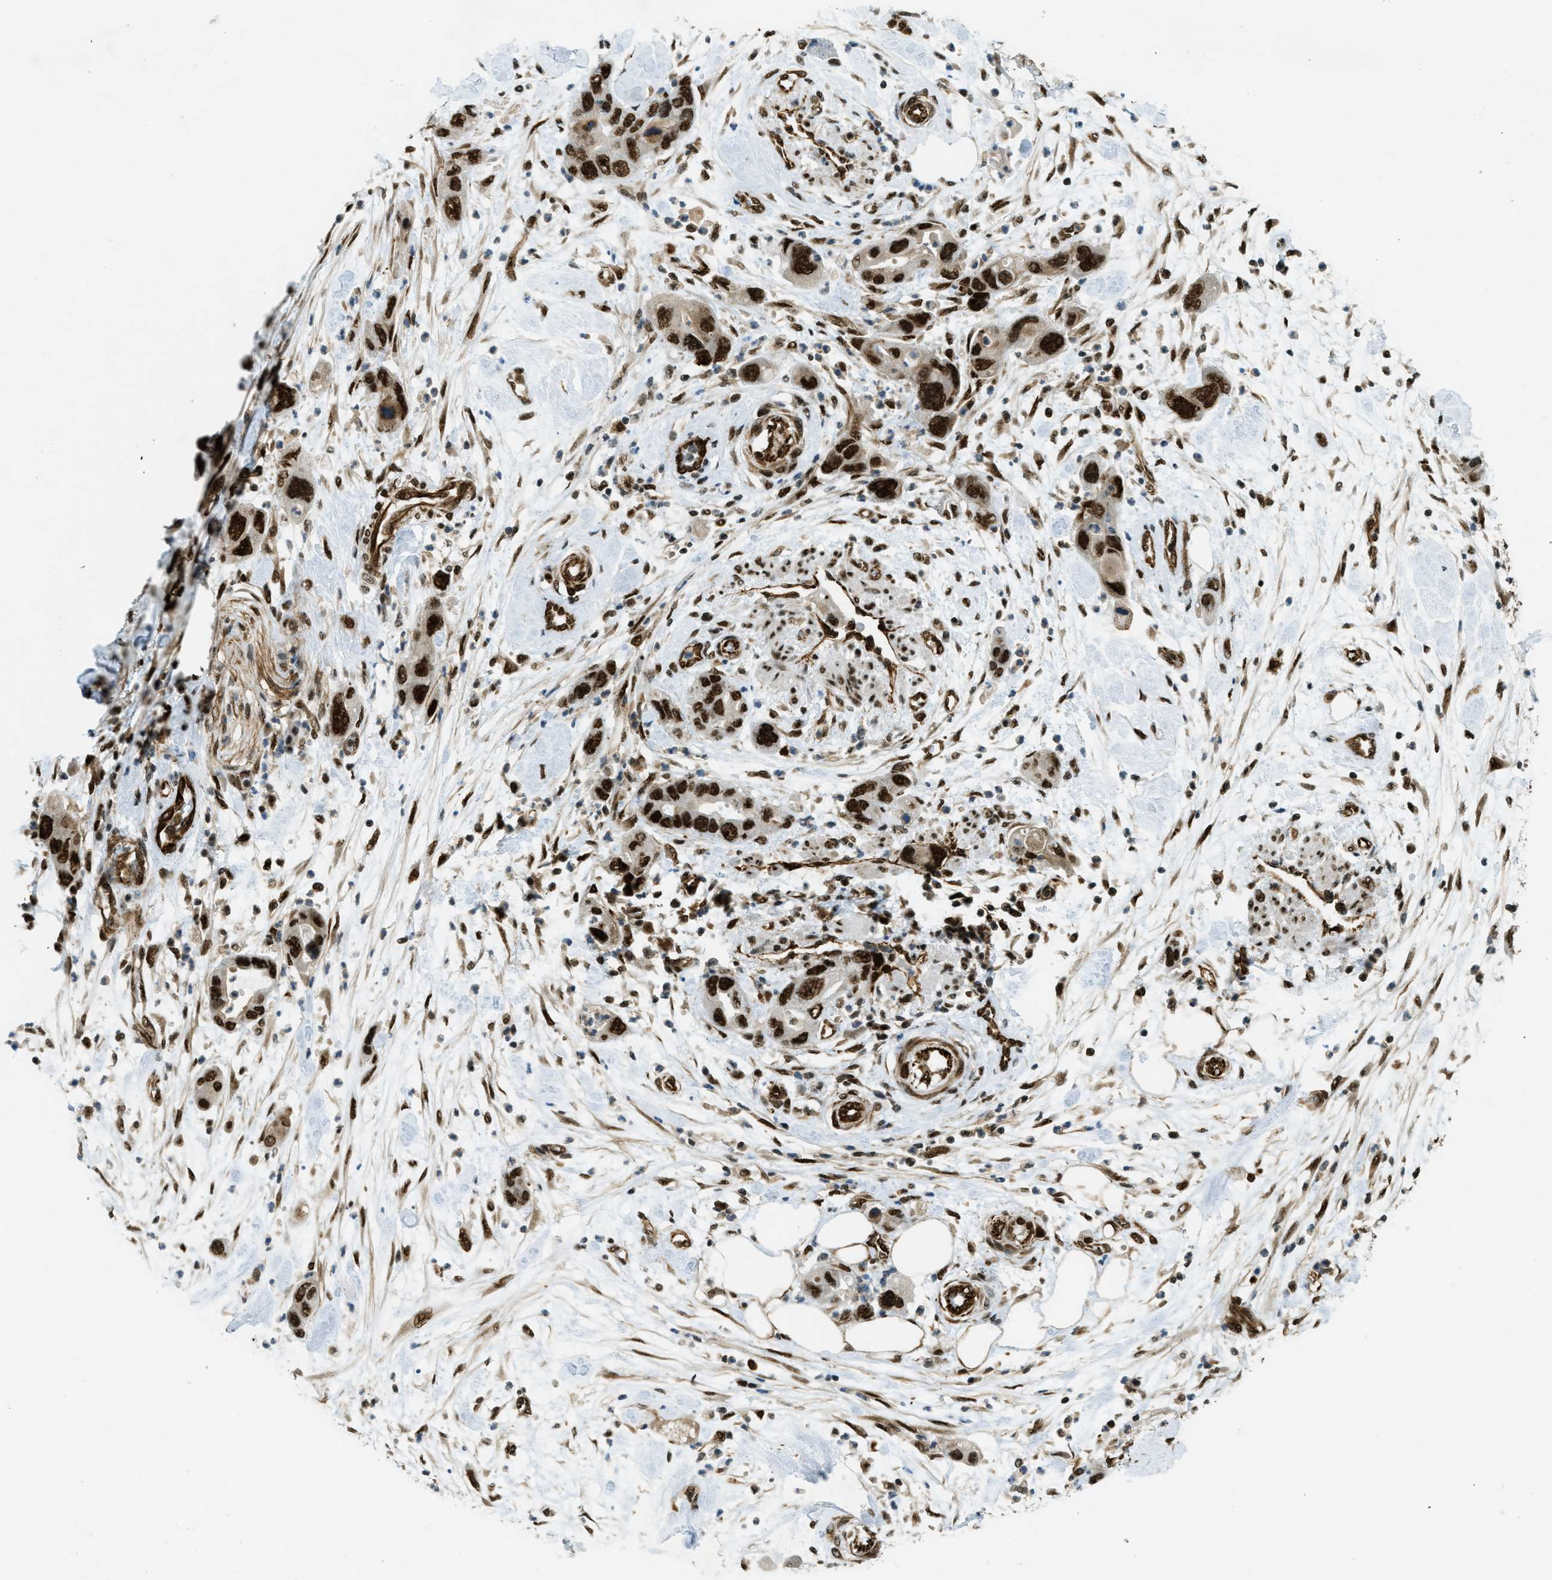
{"staining": {"intensity": "strong", "quantity": ">75%", "location": "nuclear"}, "tissue": "pancreatic cancer", "cell_type": "Tumor cells", "image_type": "cancer", "snomed": [{"axis": "morphology", "description": "Normal tissue, NOS"}, {"axis": "morphology", "description": "Adenocarcinoma, NOS"}, {"axis": "topography", "description": "Pancreas"}], "caption": "Human pancreatic cancer stained with a protein marker reveals strong staining in tumor cells.", "gene": "ZFR", "patient": {"sex": "female", "age": 71}}